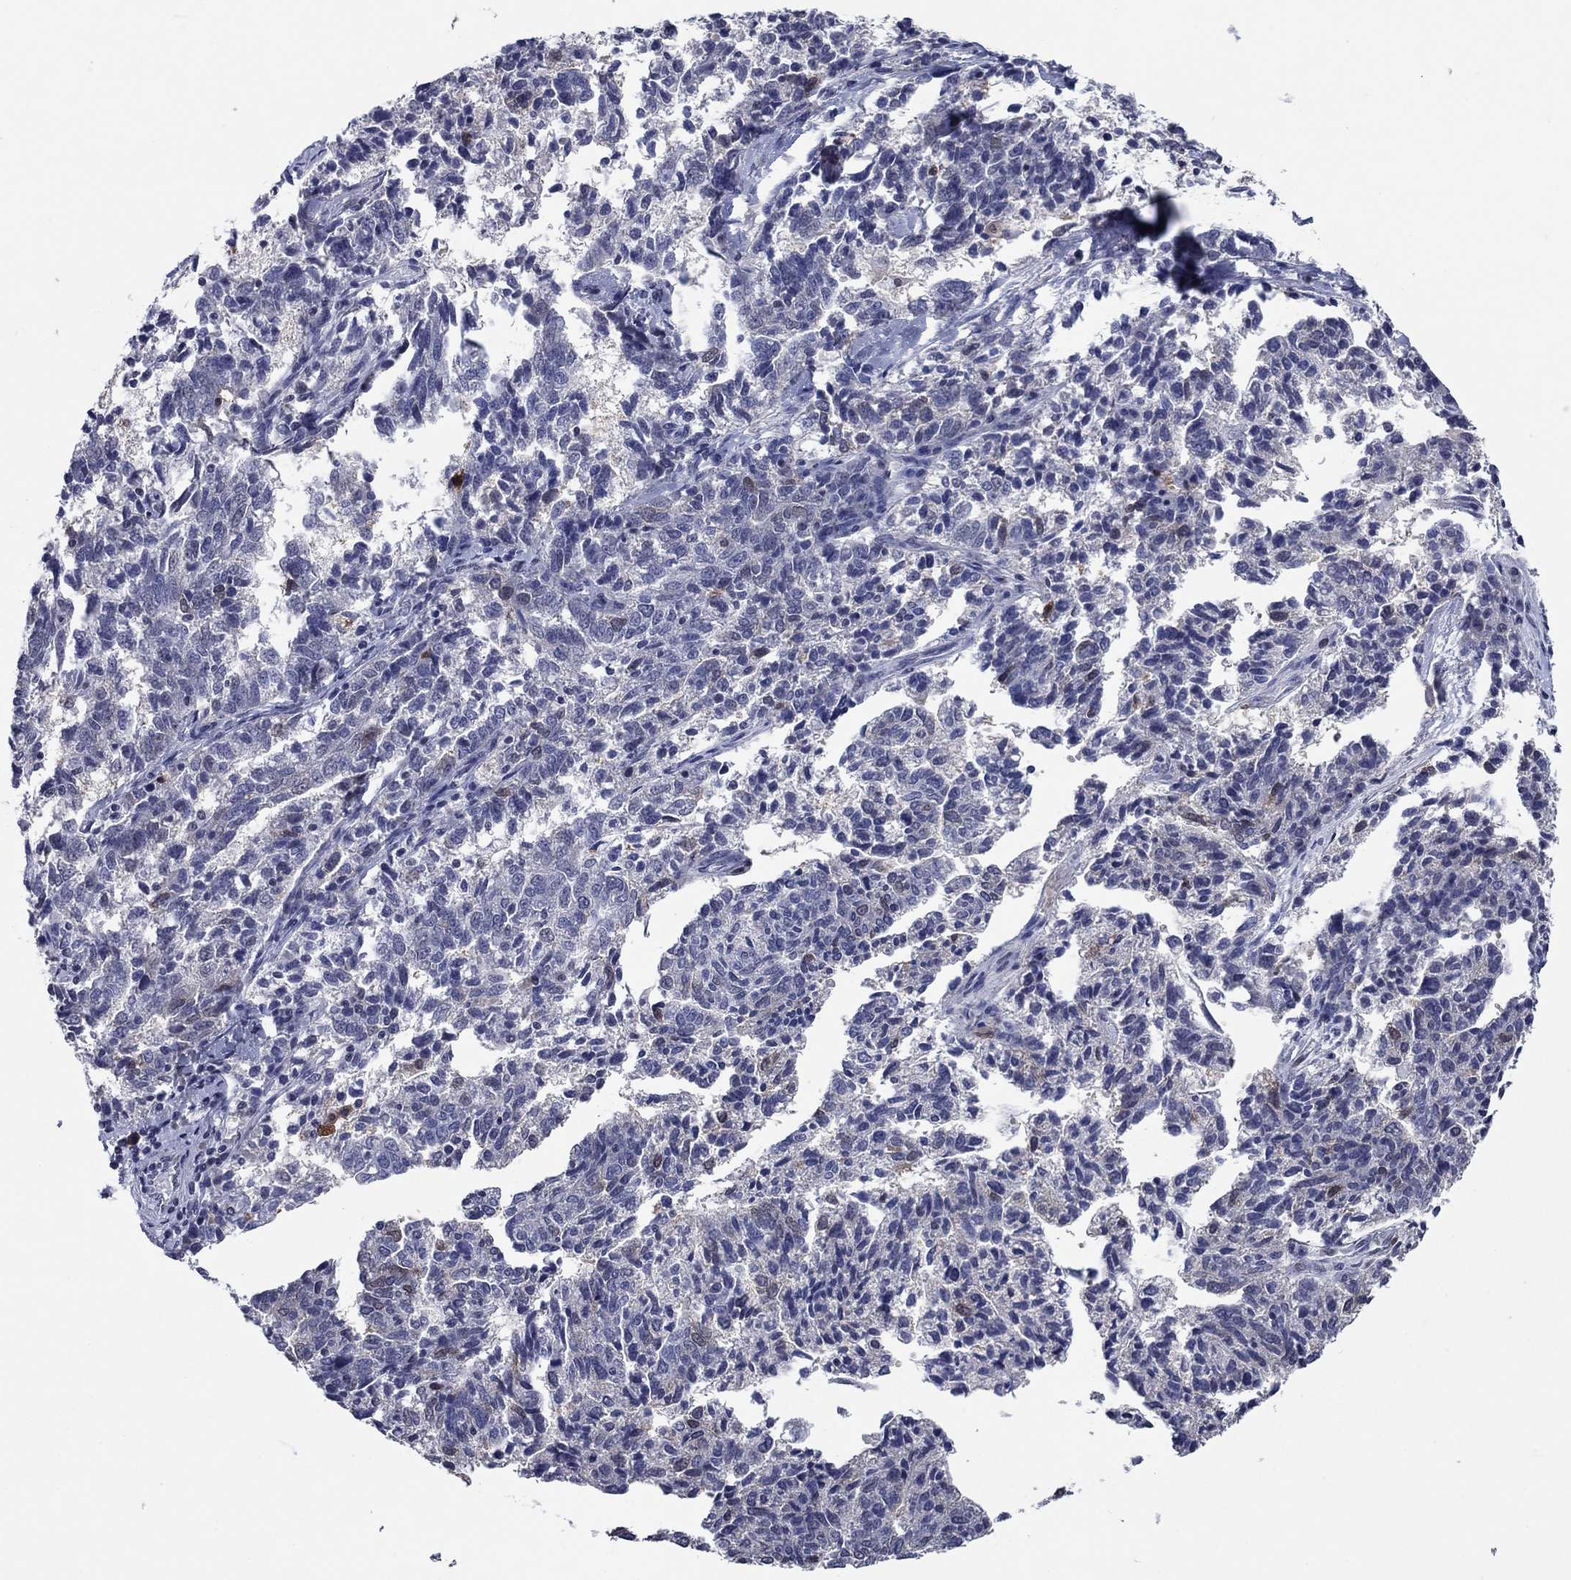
{"staining": {"intensity": "negative", "quantity": "none", "location": "none"}, "tissue": "ovarian cancer", "cell_type": "Tumor cells", "image_type": "cancer", "snomed": [{"axis": "morphology", "description": "Cystadenocarcinoma, serous, NOS"}, {"axis": "topography", "description": "Ovary"}], "caption": "Immunohistochemistry (IHC) micrograph of human ovarian cancer stained for a protein (brown), which displays no positivity in tumor cells.", "gene": "TYMS", "patient": {"sex": "female", "age": 71}}